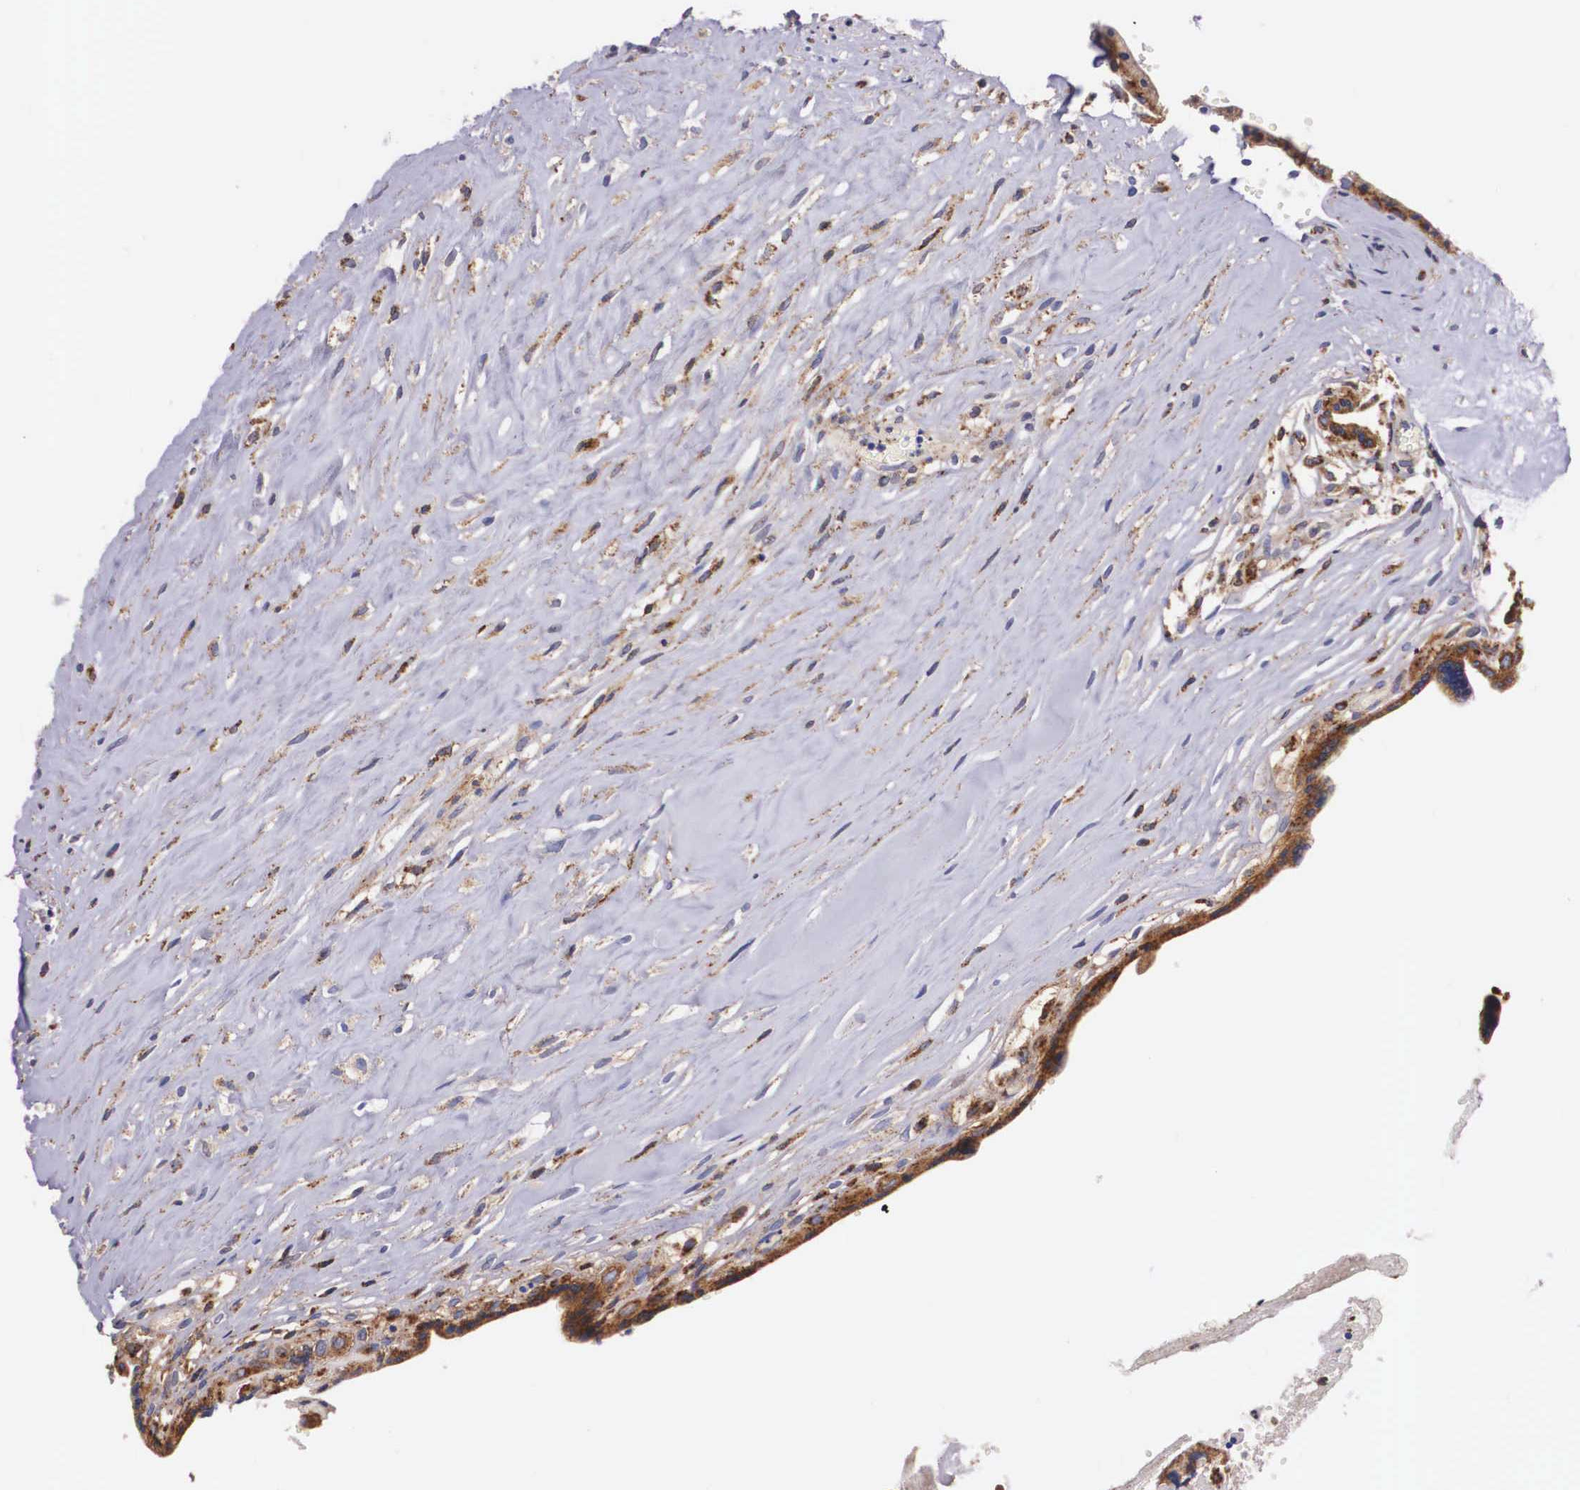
{"staining": {"intensity": "moderate", "quantity": ">75%", "location": "cytoplasmic/membranous"}, "tissue": "placenta", "cell_type": "Decidual cells", "image_type": "normal", "snomed": [{"axis": "morphology", "description": "Normal tissue, NOS"}, {"axis": "topography", "description": "Placenta"}], "caption": "IHC (DAB (3,3'-diaminobenzidine)) staining of benign placenta reveals moderate cytoplasmic/membranous protein expression in about >75% of decidual cells. The protein of interest is shown in brown color, while the nuclei are stained blue.", "gene": "NAGA", "patient": {"sex": "female", "age": 24}}